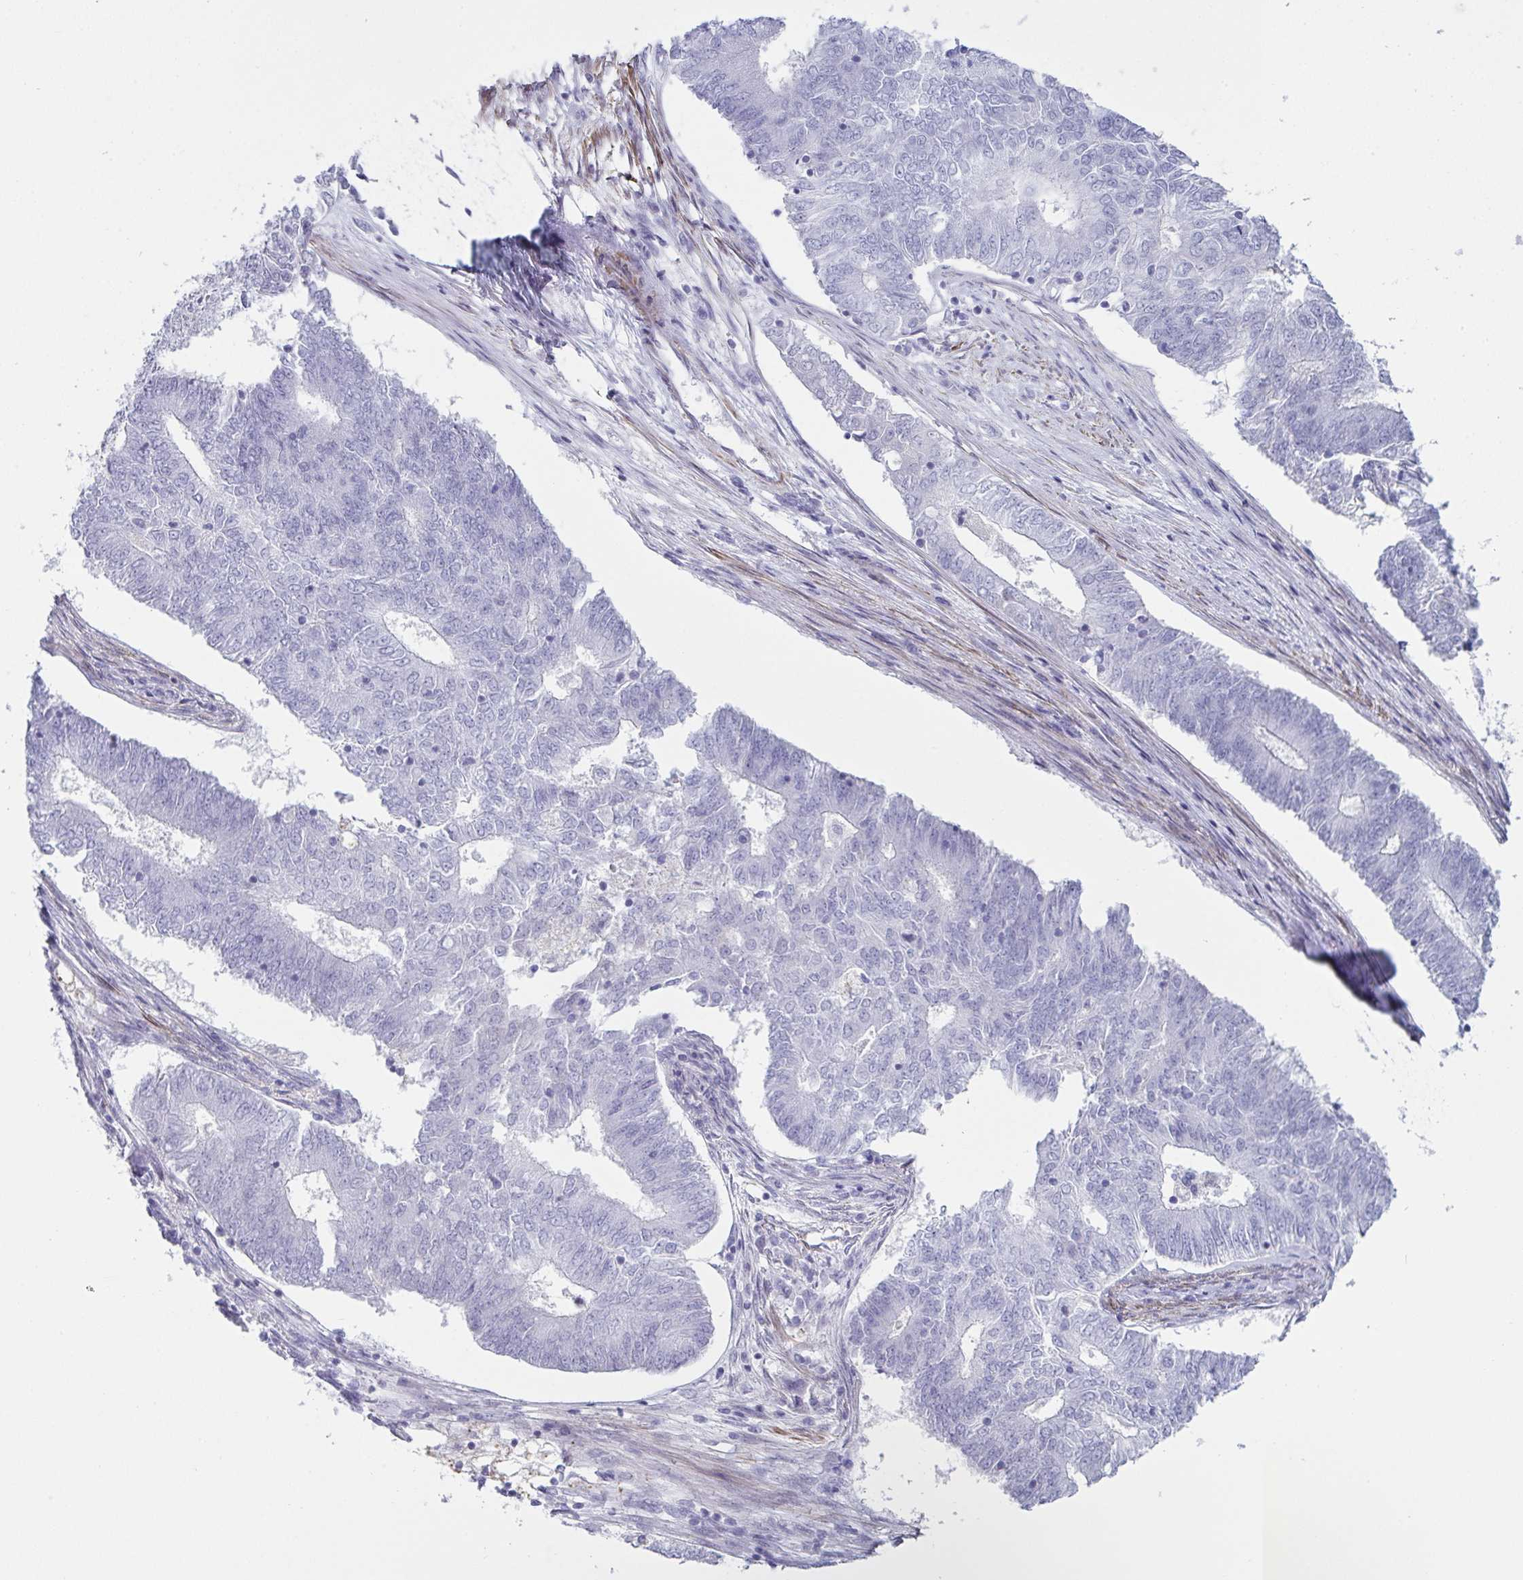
{"staining": {"intensity": "negative", "quantity": "none", "location": "none"}, "tissue": "endometrial cancer", "cell_type": "Tumor cells", "image_type": "cancer", "snomed": [{"axis": "morphology", "description": "Adenocarcinoma, NOS"}, {"axis": "topography", "description": "Endometrium"}], "caption": "This histopathology image is of endometrial cancer stained with immunohistochemistry to label a protein in brown with the nuclei are counter-stained blue. There is no staining in tumor cells.", "gene": "OR5P3", "patient": {"sex": "female", "age": 62}}